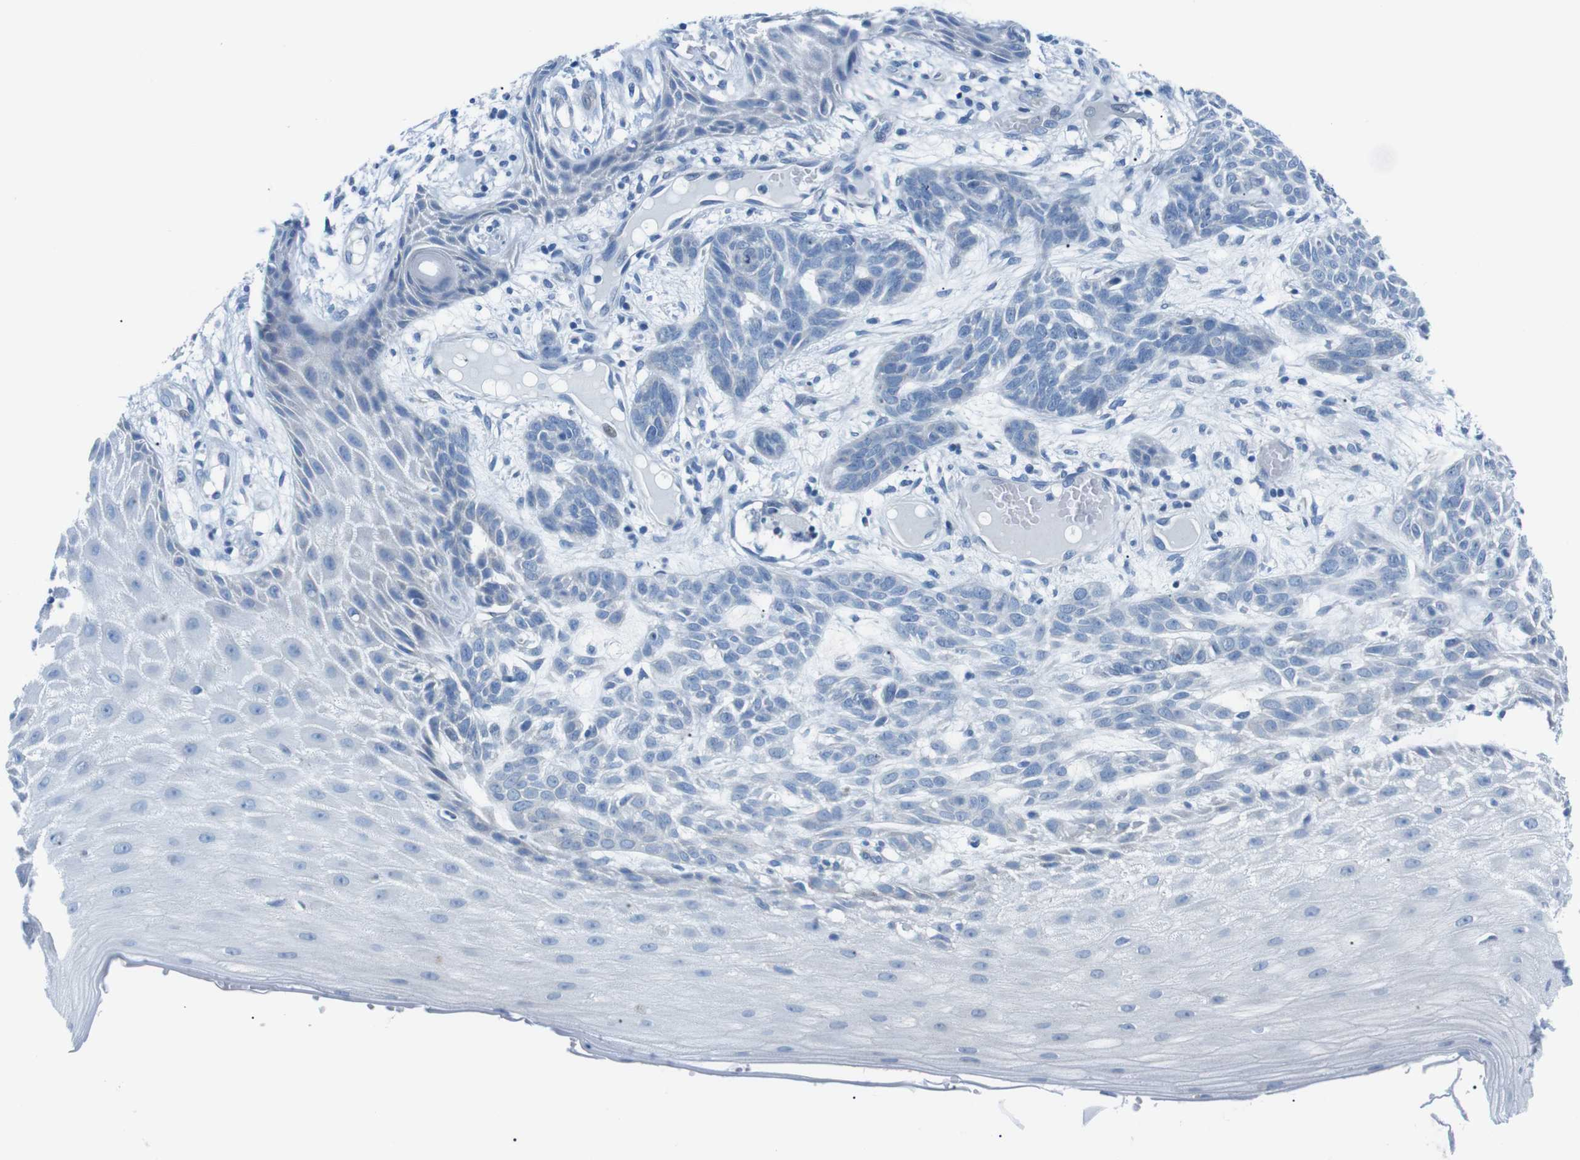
{"staining": {"intensity": "negative", "quantity": "none", "location": "none"}, "tissue": "skin cancer", "cell_type": "Tumor cells", "image_type": "cancer", "snomed": [{"axis": "morphology", "description": "Basal cell carcinoma"}, {"axis": "topography", "description": "Skin"}], "caption": "A histopathology image of skin basal cell carcinoma stained for a protein reveals no brown staining in tumor cells.", "gene": "MUC2", "patient": {"sex": "female", "age": 59}}